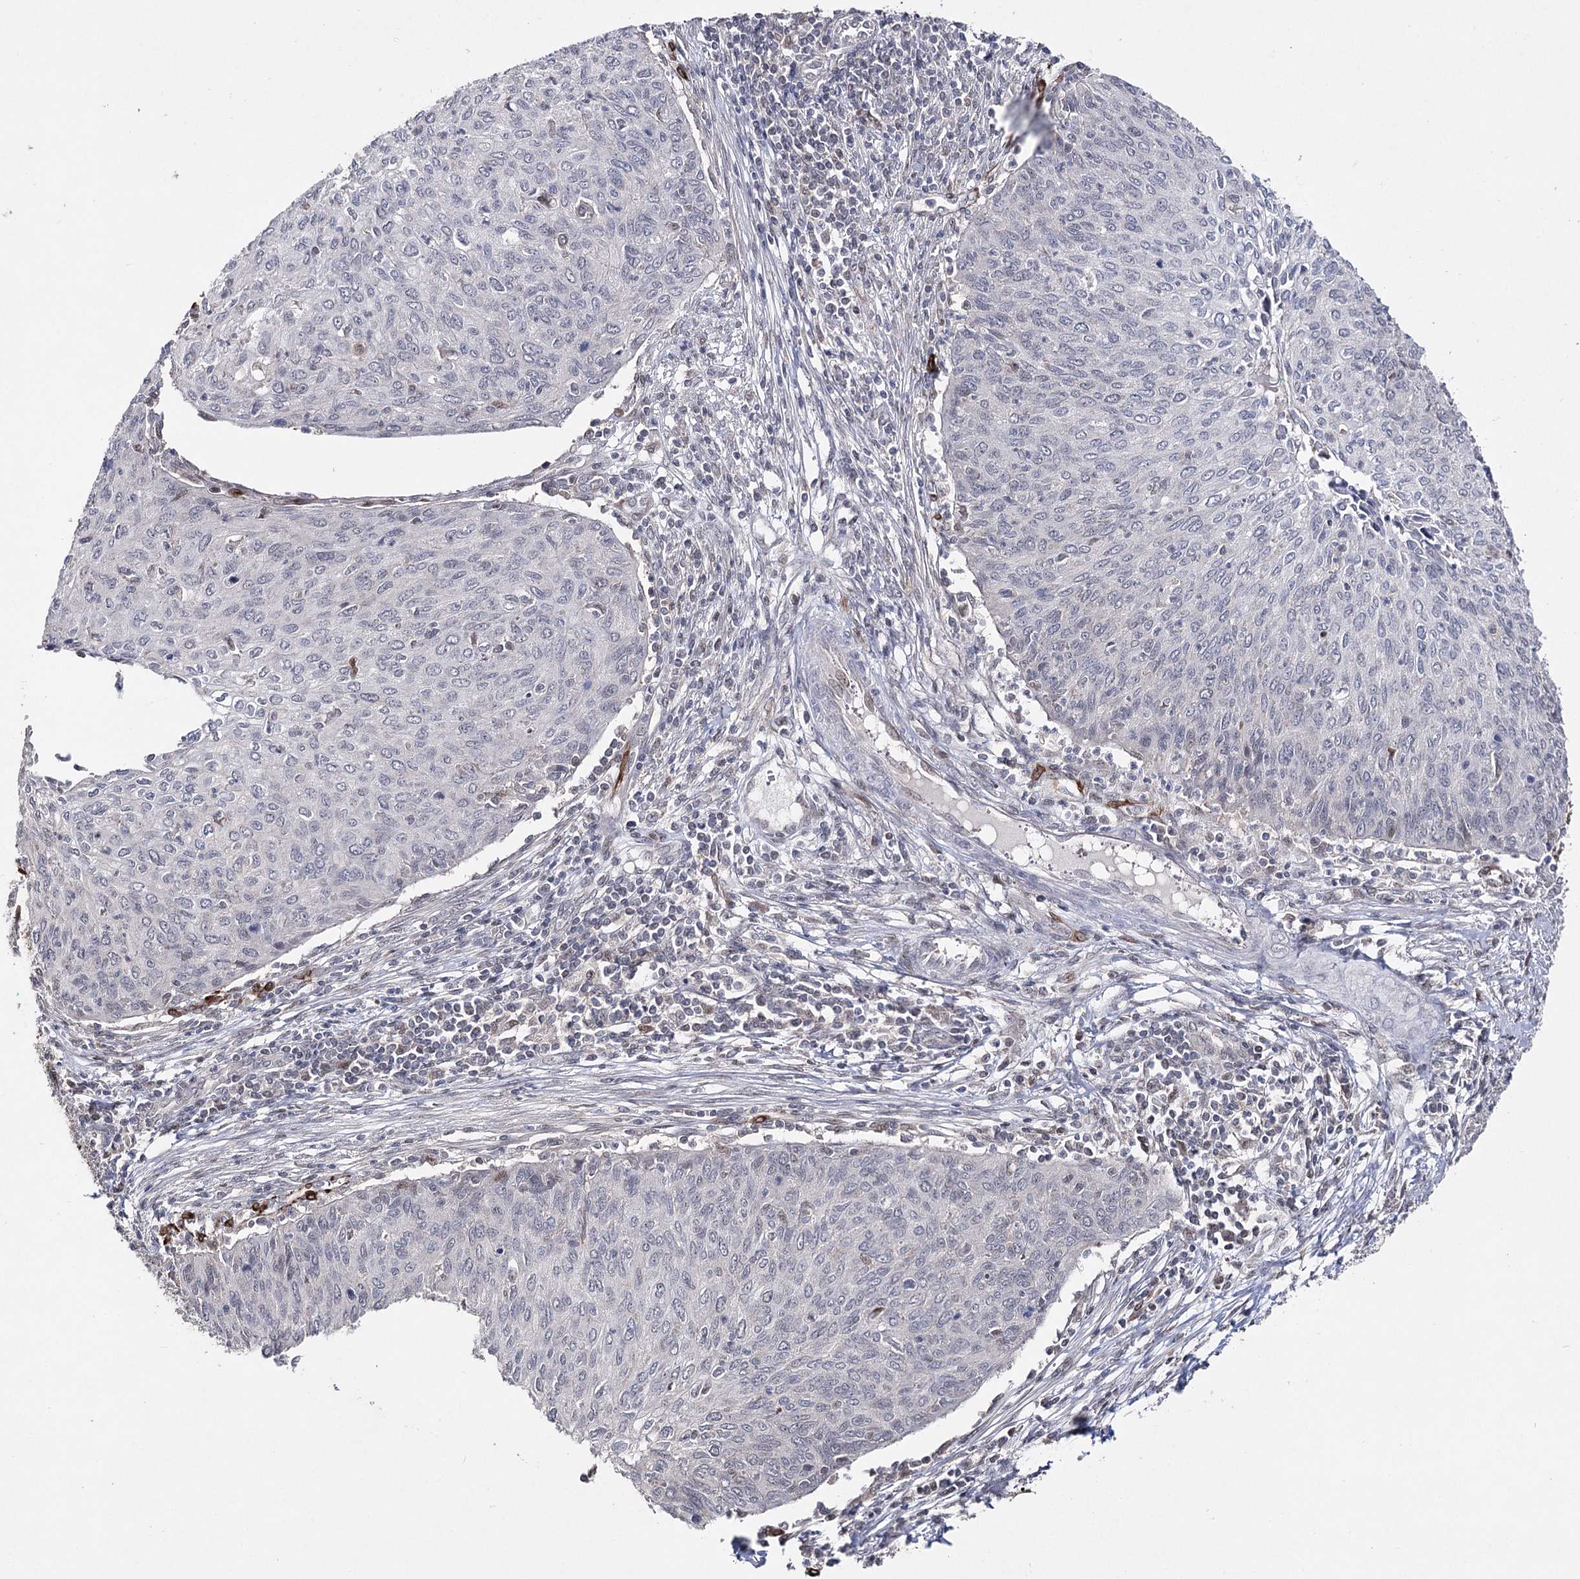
{"staining": {"intensity": "negative", "quantity": "none", "location": "none"}, "tissue": "cervical cancer", "cell_type": "Tumor cells", "image_type": "cancer", "snomed": [{"axis": "morphology", "description": "Squamous cell carcinoma, NOS"}, {"axis": "topography", "description": "Cervix"}], "caption": "The histopathology image exhibits no staining of tumor cells in cervical cancer (squamous cell carcinoma).", "gene": "HSD11B2", "patient": {"sex": "female", "age": 38}}